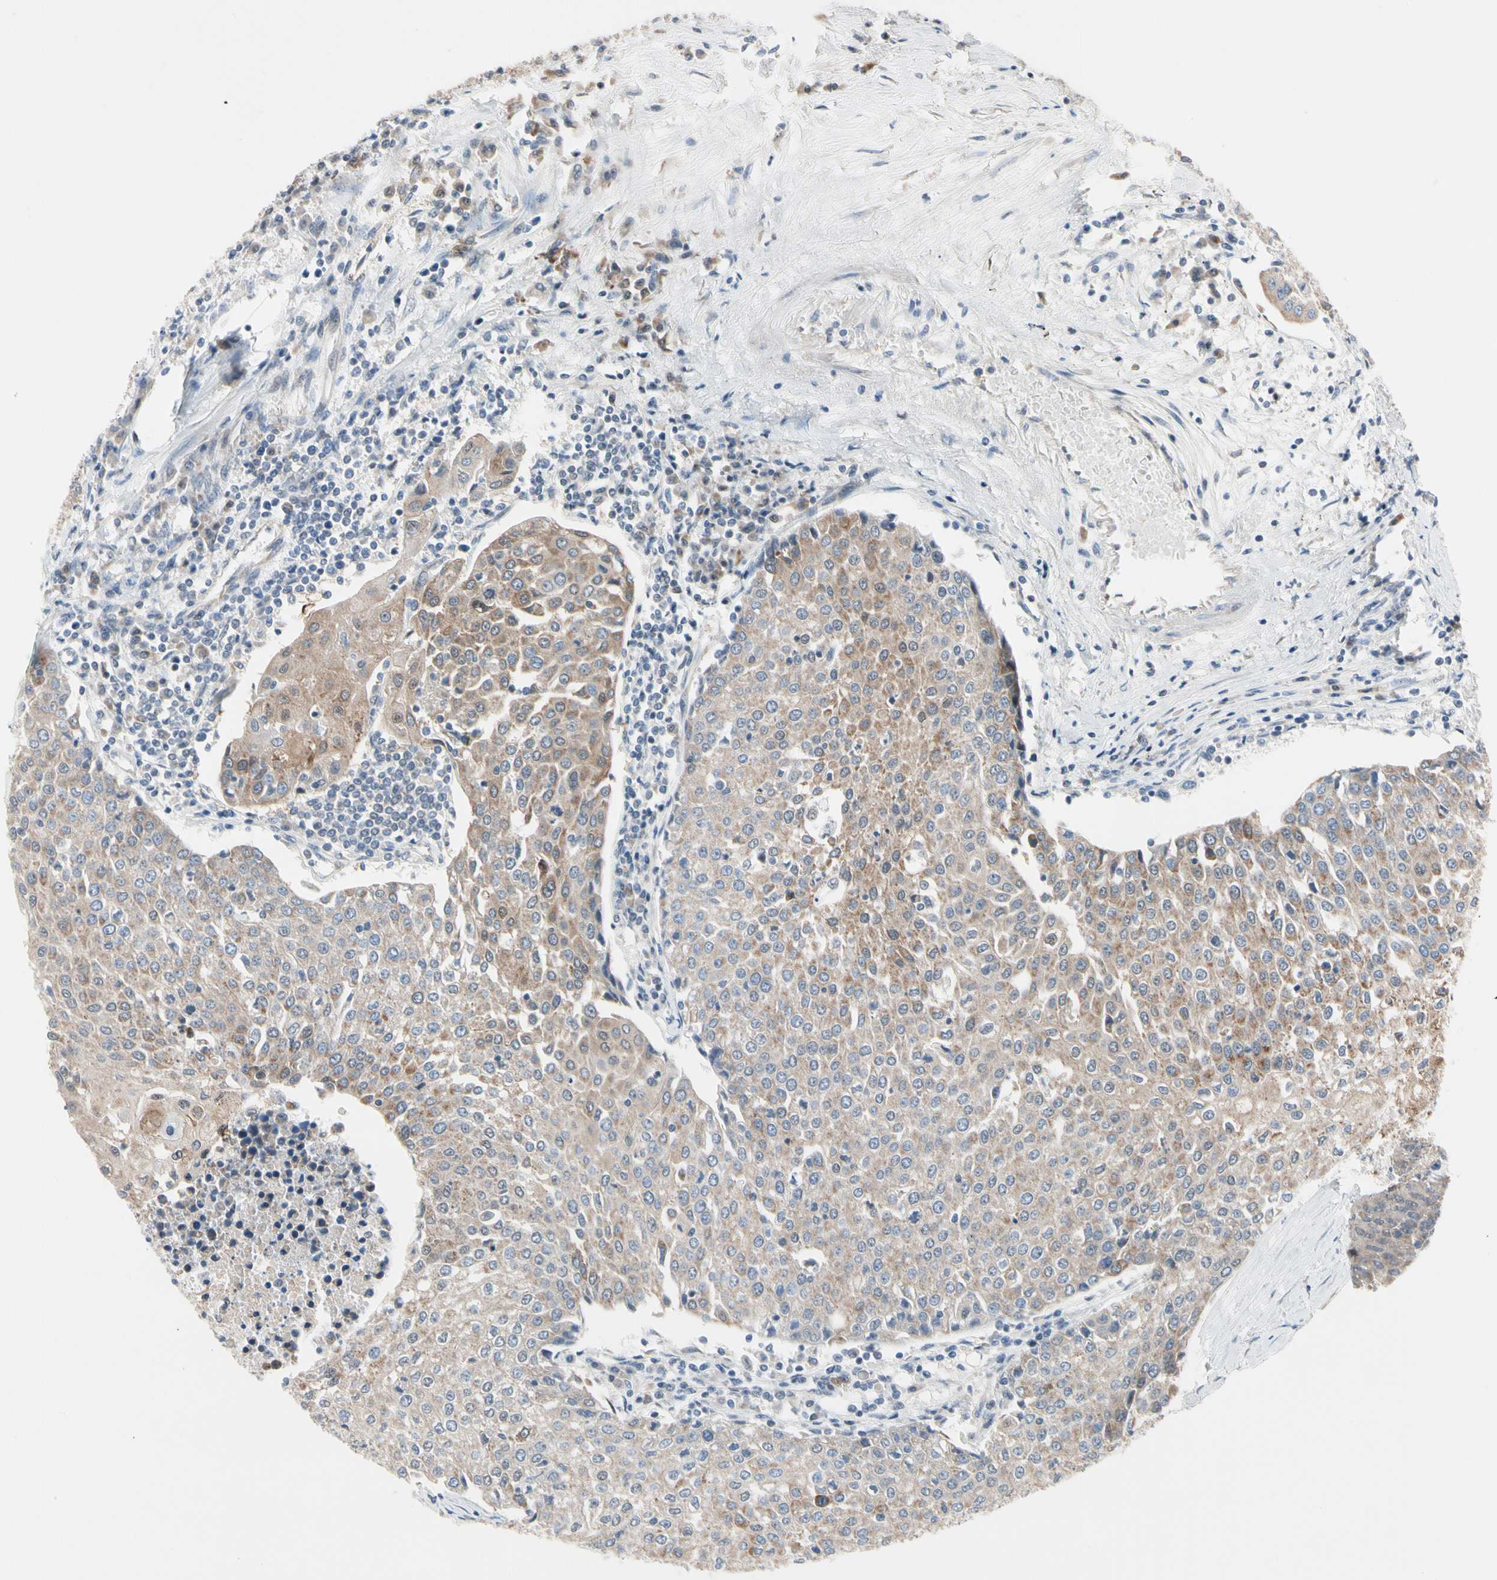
{"staining": {"intensity": "weak", "quantity": ">75%", "location": "cytoplasmic/membranous"}, "tissue": "urothelial cancer", "cell_type": "Tumor cells", "image_type": "cancer", "snomed": [{"axis": "morphology", "description": "Urothelial carcinoma, High grade"}, {"axis": "topography", "description": "Urinary bladder"}], "caption": "Immunohistochemistry micrograph of human urothelial cancer stained for a protein (brown), which demonstrates low levels of weak cytoplasmic/membranous expression in about >75% of tumor cells.", "gene": "MARK1", "patient": {"sex": "female", "age": 85}}